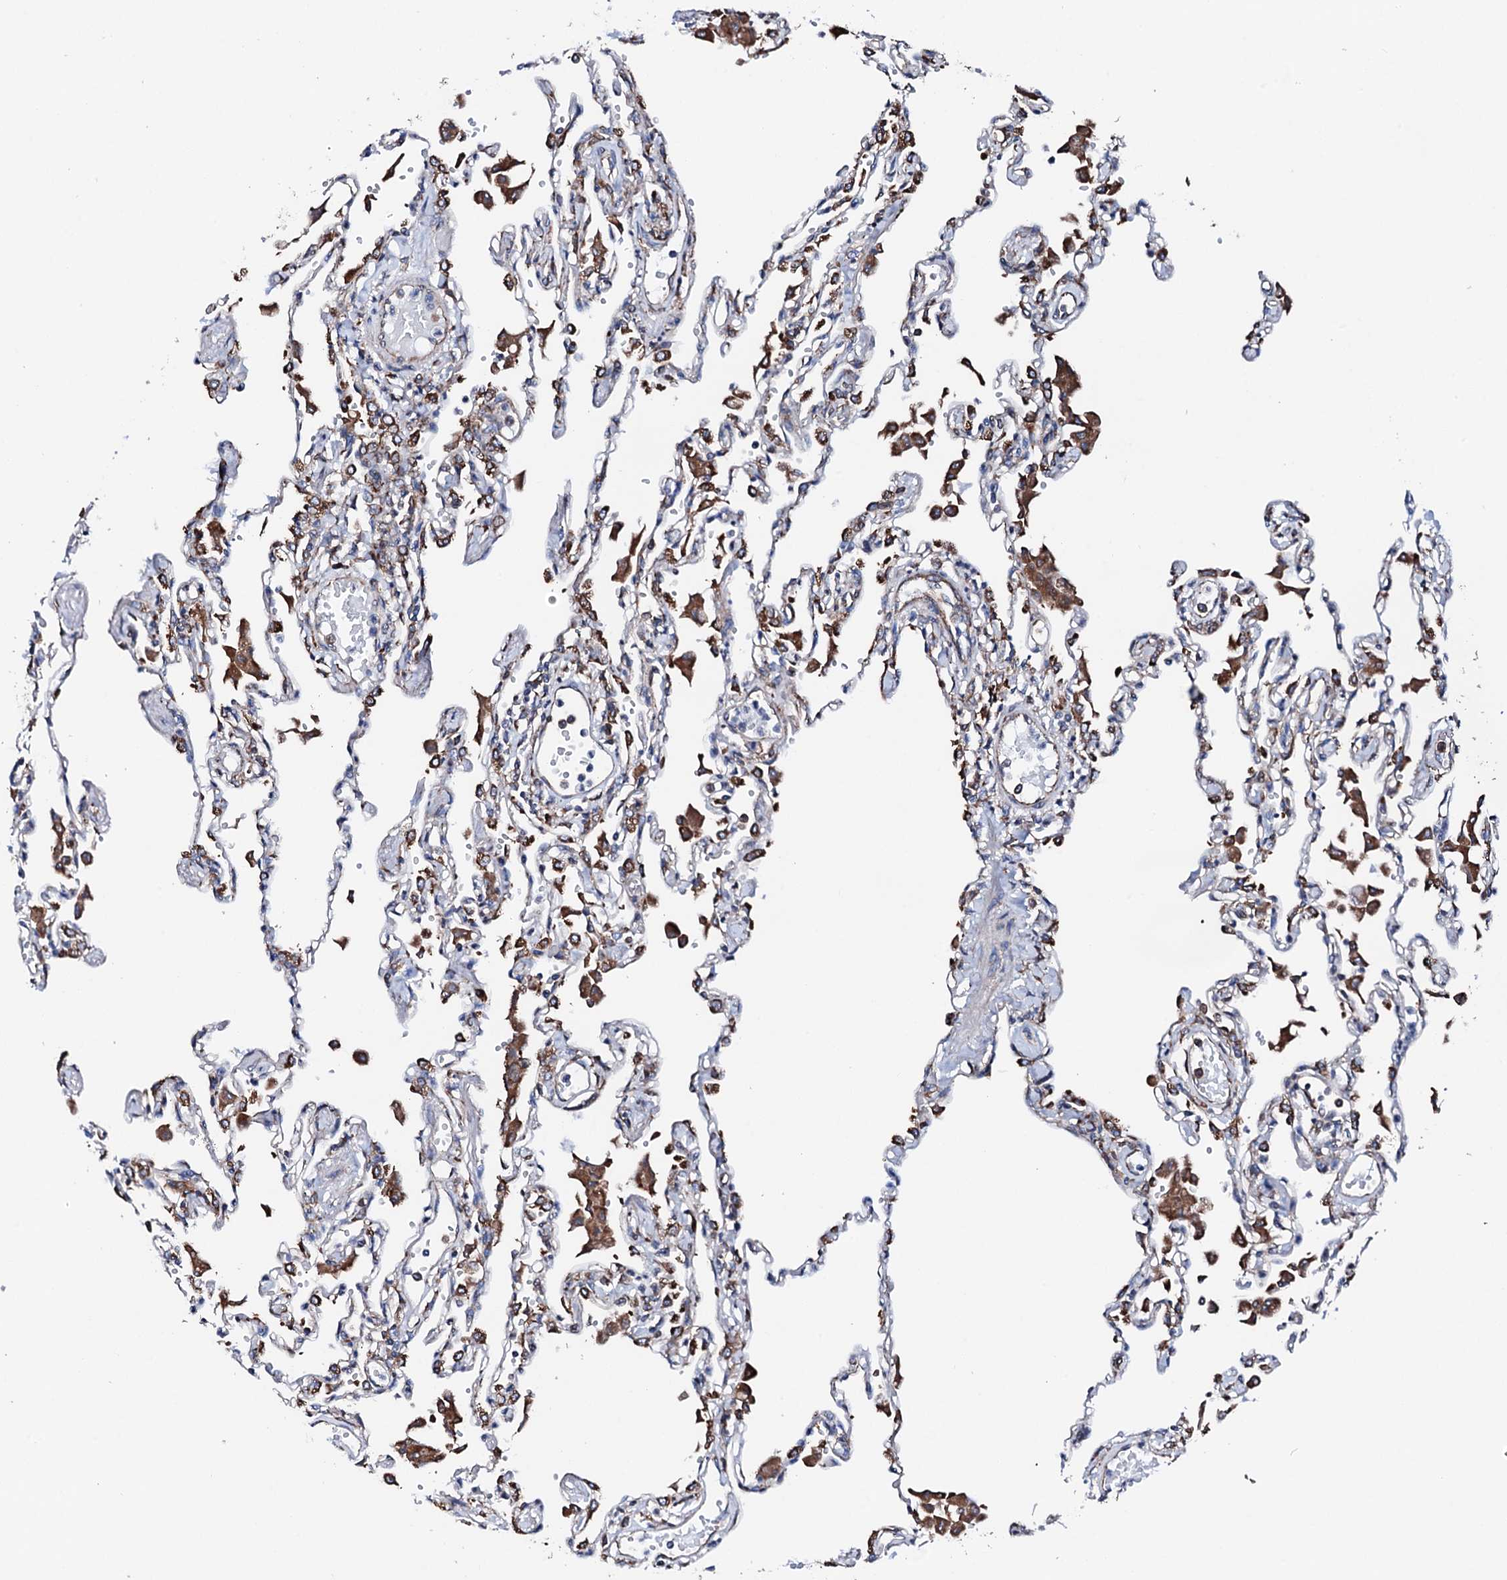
{"staining": {"intensity": "moderate", "quantity": "25%-75%", "location": "cytoplasmic/membranous"}, "tissue": "lung", "cell_type": "Alveolar cells", "image_type": "normal", "snomed": [{"axis": "morphology", "description": "Normal tissue, NOS"}, {"axis": "topography", "description": "Bronchus"}, {"axis": "topography", "description": "Lung"}], "caption": "Lung stained with a brown dye demonstrates moderate cytoplasmic/membranous positive positivity in approximately 25%-75% of alveolar cells.", "gene": "AMDHD1", "patient": {"sex": "female", "age": 49}}